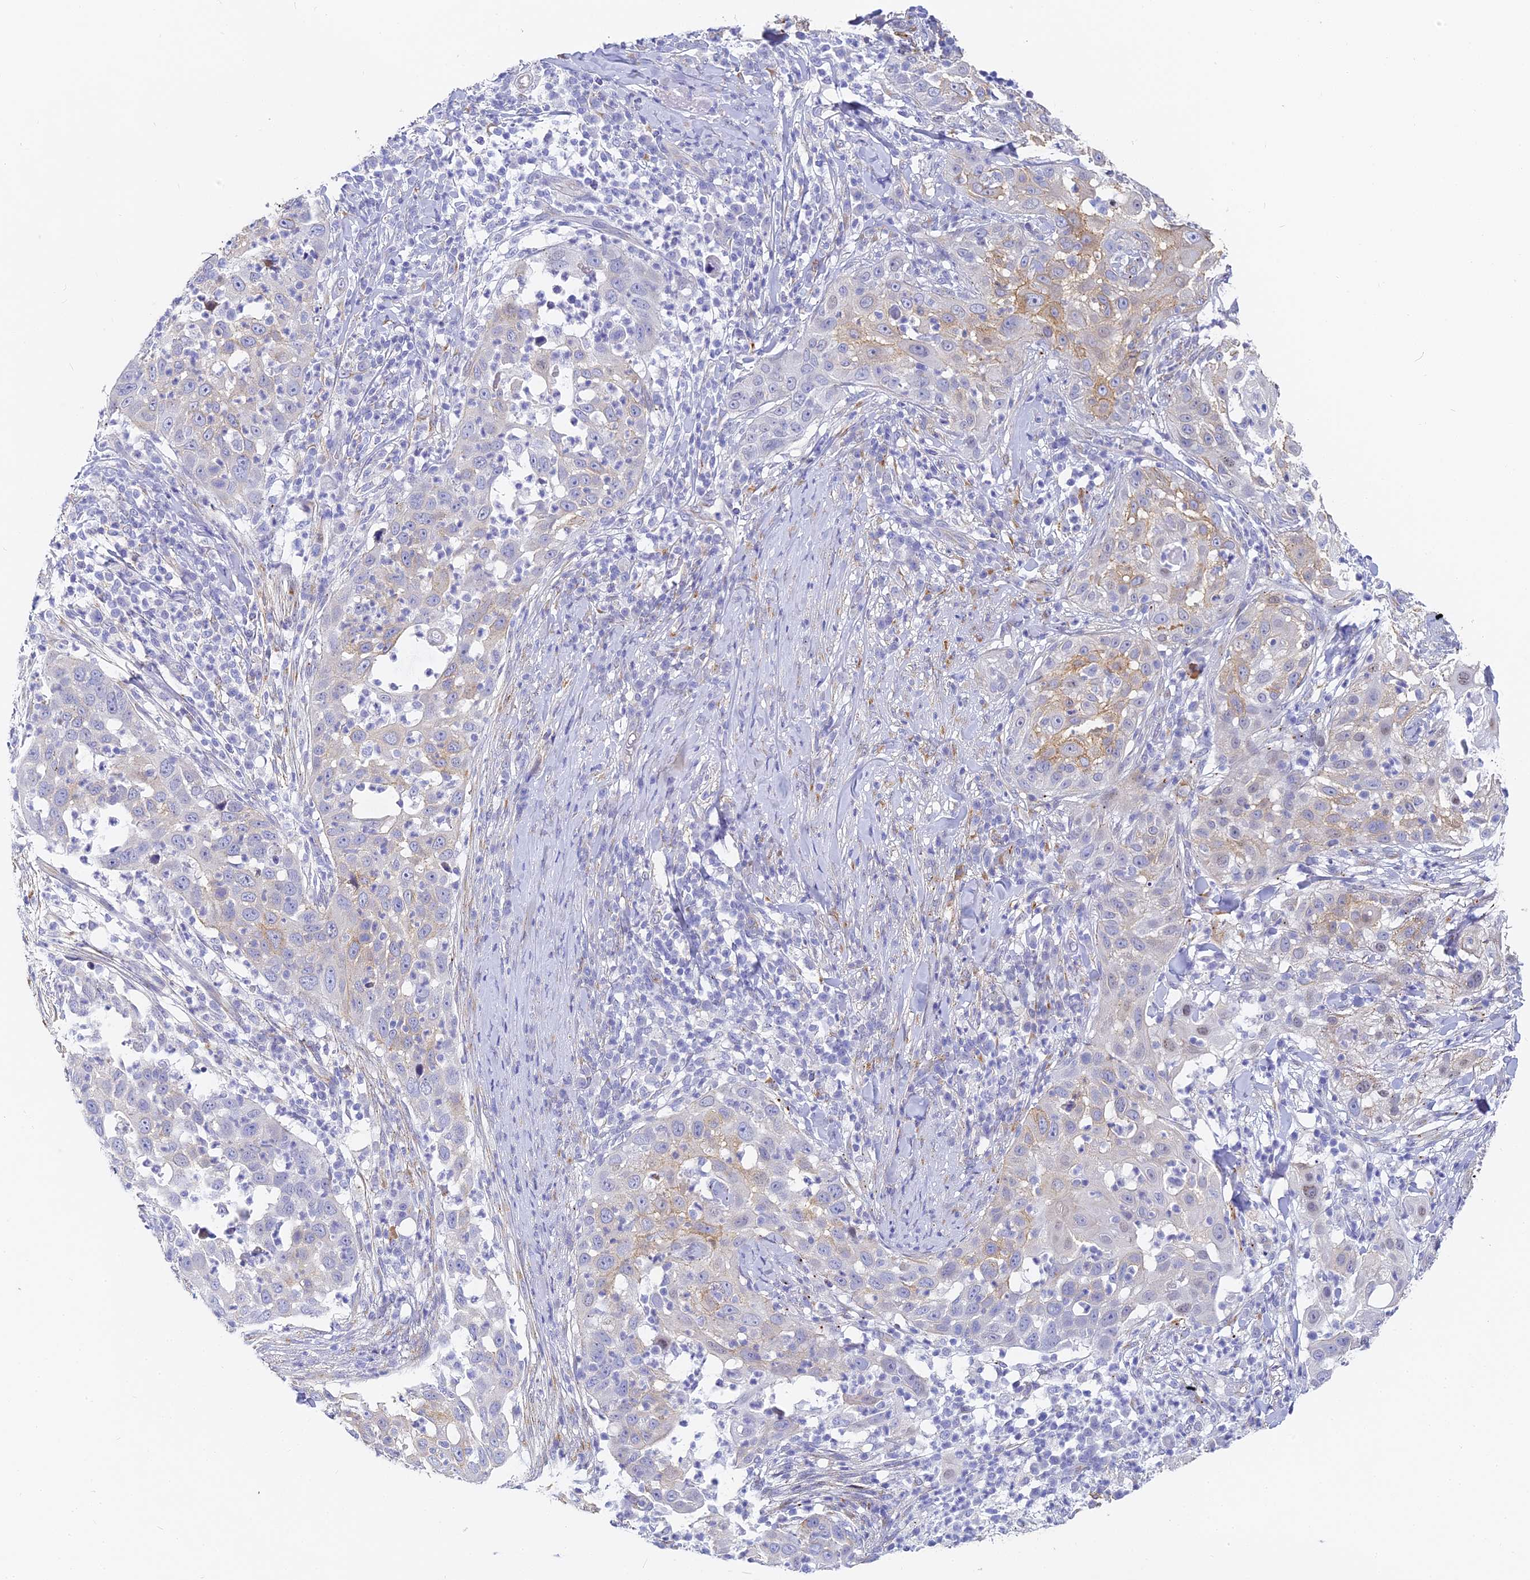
{"staining": {"intensity": "weak", "quantity": "<25%", "location": "cytoplasmic/membranous"}, "tissue": "skin cancer", "cell_type": "Tumor cells", "image_type": "cancer", "snomed": [{"axis": "morphology", "description": "Squamous cell carcinoma, NOS"}, {"axis": "topography", "description": "Skin"}], "caption": "High magnification brightfield microscopy of skin cancer stained with DAB (3,3'-diaminobenzidine) (brown) and counterstained with hematoxylin (blue): tumor cells show no significant expression.", "gene": "GJA1", "patient": {"sex": "female", "age": 44}}